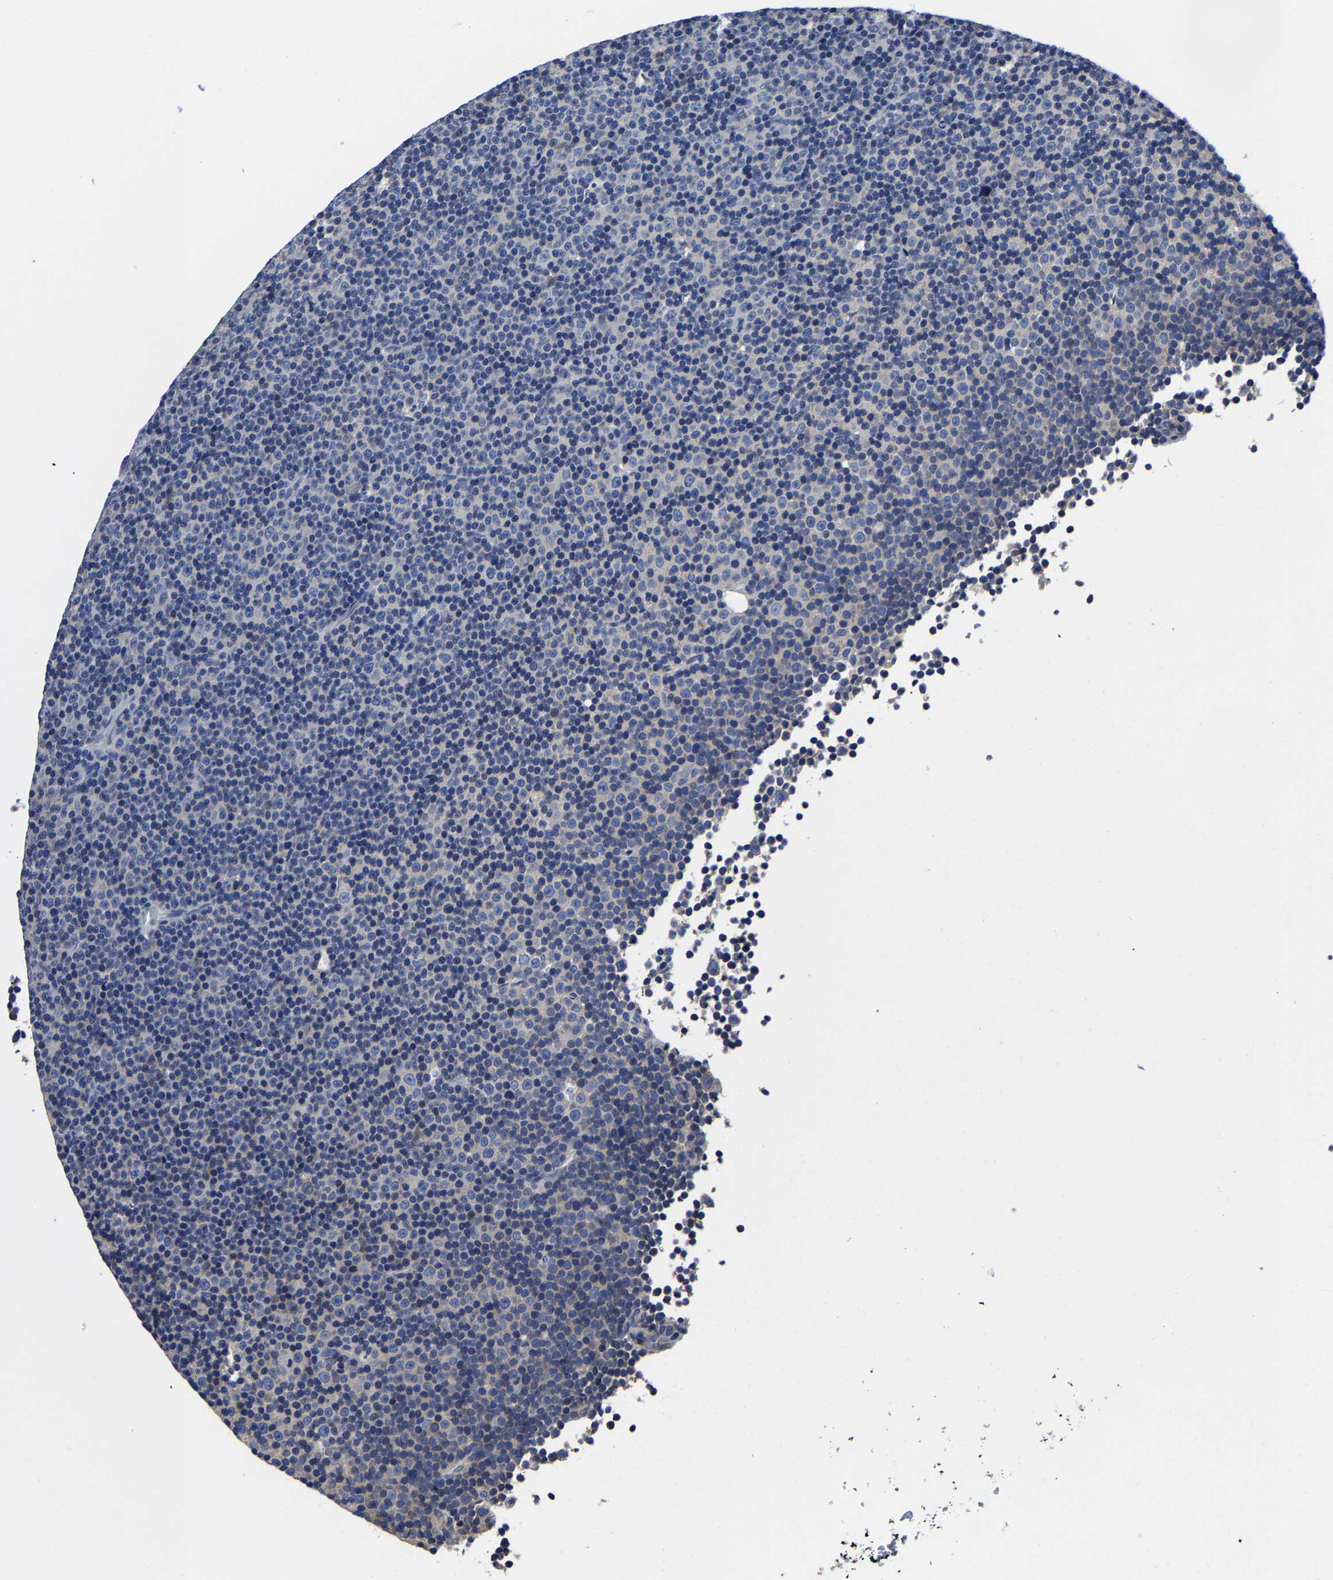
{"staining": {"intensity": "negative", "quantity": "none", "location": "none"}, "tissue": "lymphoma", "cell_type": "Tumor cells", "image_type": "cancer", "snomed": [{"axis": "morphology", "description": "Malignant lymphoma, non-Hodgkin's type, Low grade"}, {"axis": "topography", "description": "Lymph node"}], "caption": "Malignant lymphoma, non-Hodgkin's type (low-grade) stained for a protein using immunohistochemistry demonstrates no expression tumor cells.", "gene": "SRPK2", "patient": {"sex": "female", "age": 67}}